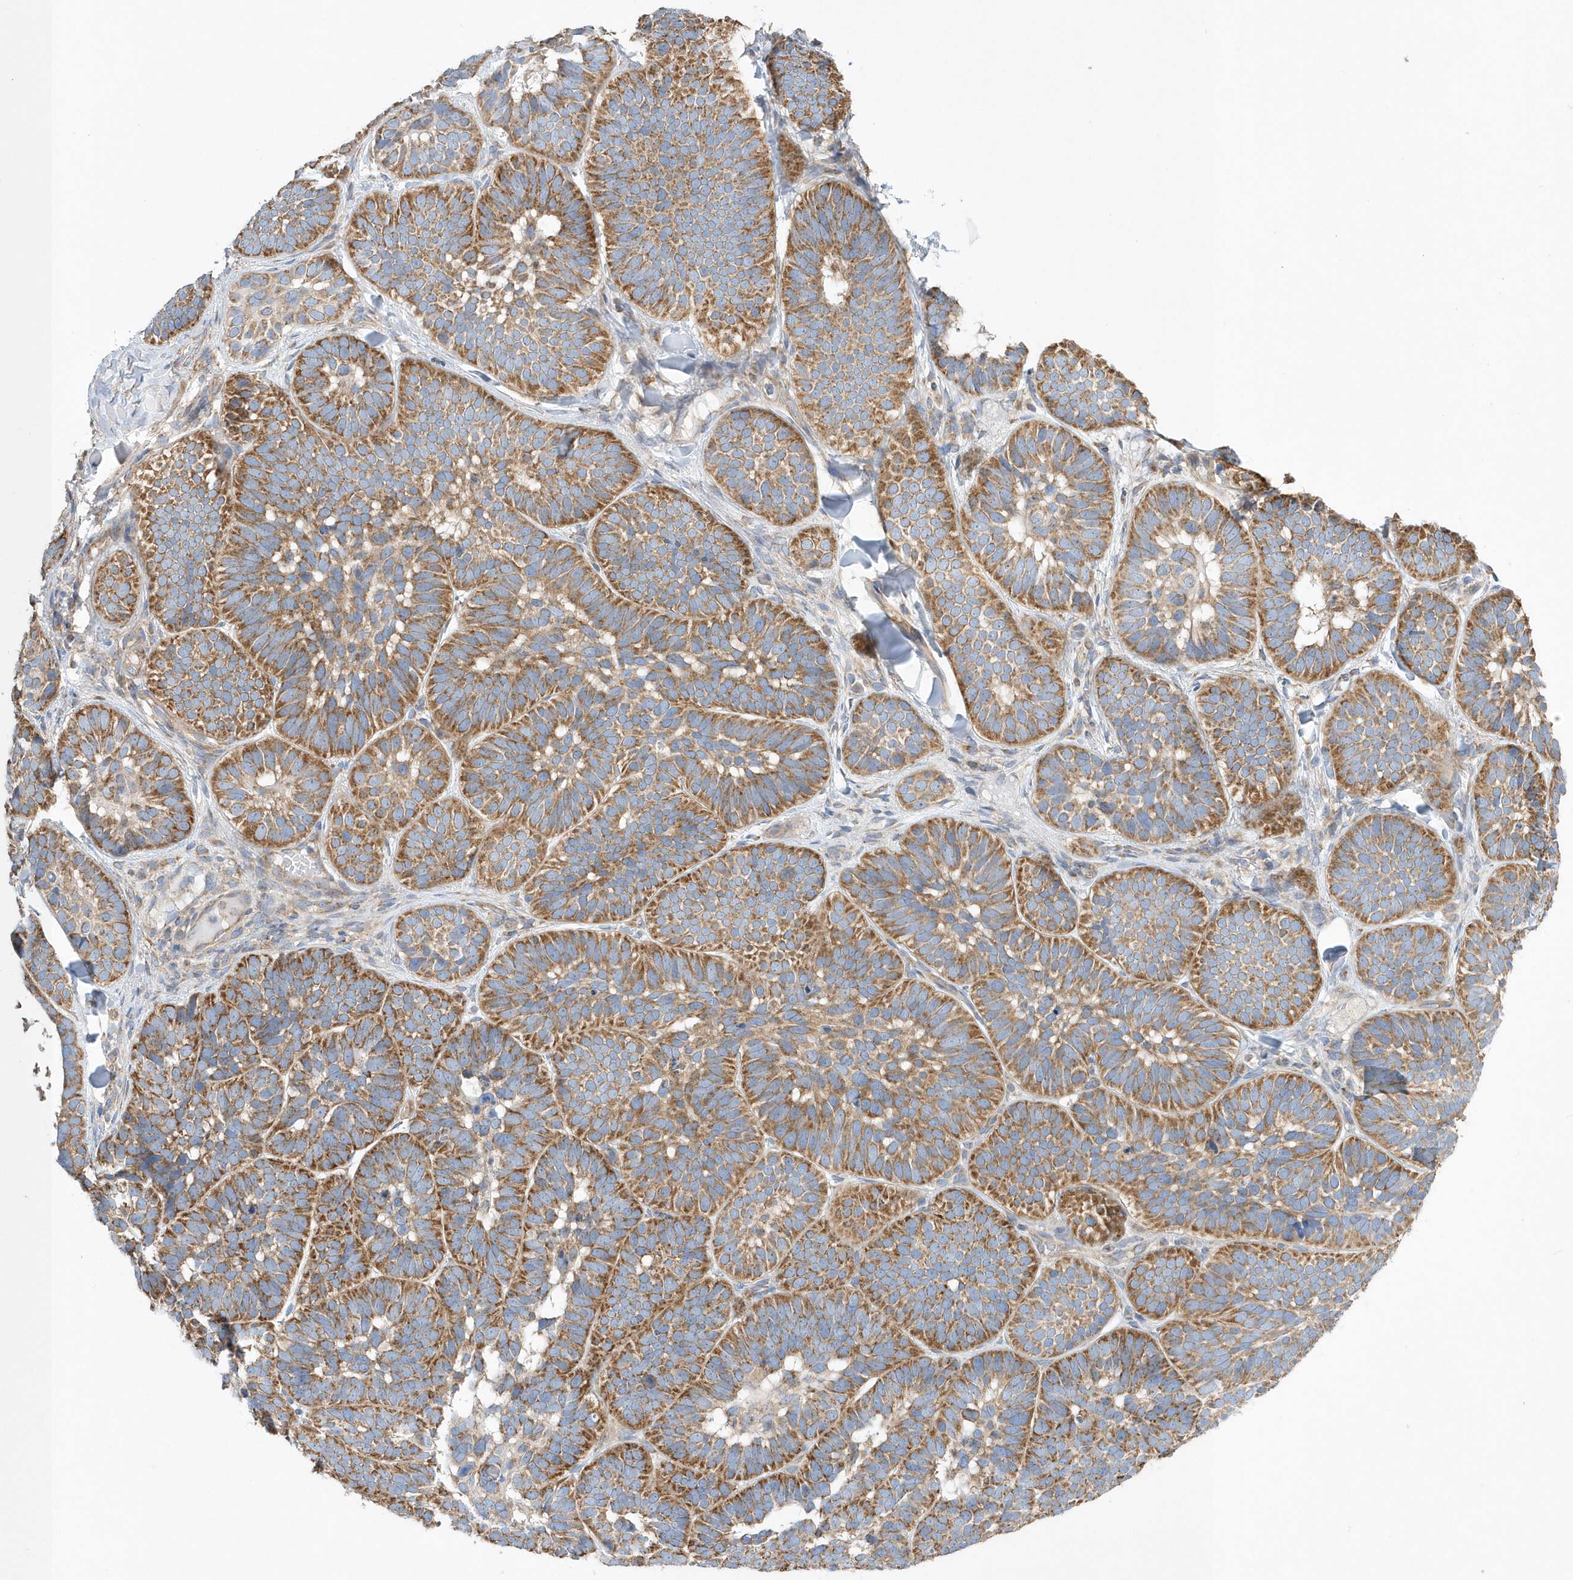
{"staining": {"intensity": "strong", "quantity": ">75%", "location": "cytoplasmic/membranous"}, "tissue": "skin cancer", "cell_type": "Tumor cells", "image_type": "cancer", "snomed": [{"axis": "morphology", "description": "Basal cell carcinoma"}, {"axis": "topography", "description": "Skin"}], "caption": "Strong cytoplasmic/membranous positivity is identified in about >75% of tumor cells in skin cancer (basal cell carcinoma). The staining was performed using DAB to visualize the protein expression in brown, while the nuclei were stained in blue with hematoxylin (Magnification: 20x).", "gene": "SPATA5", "patient": {"sex": "male", "age": 62}}